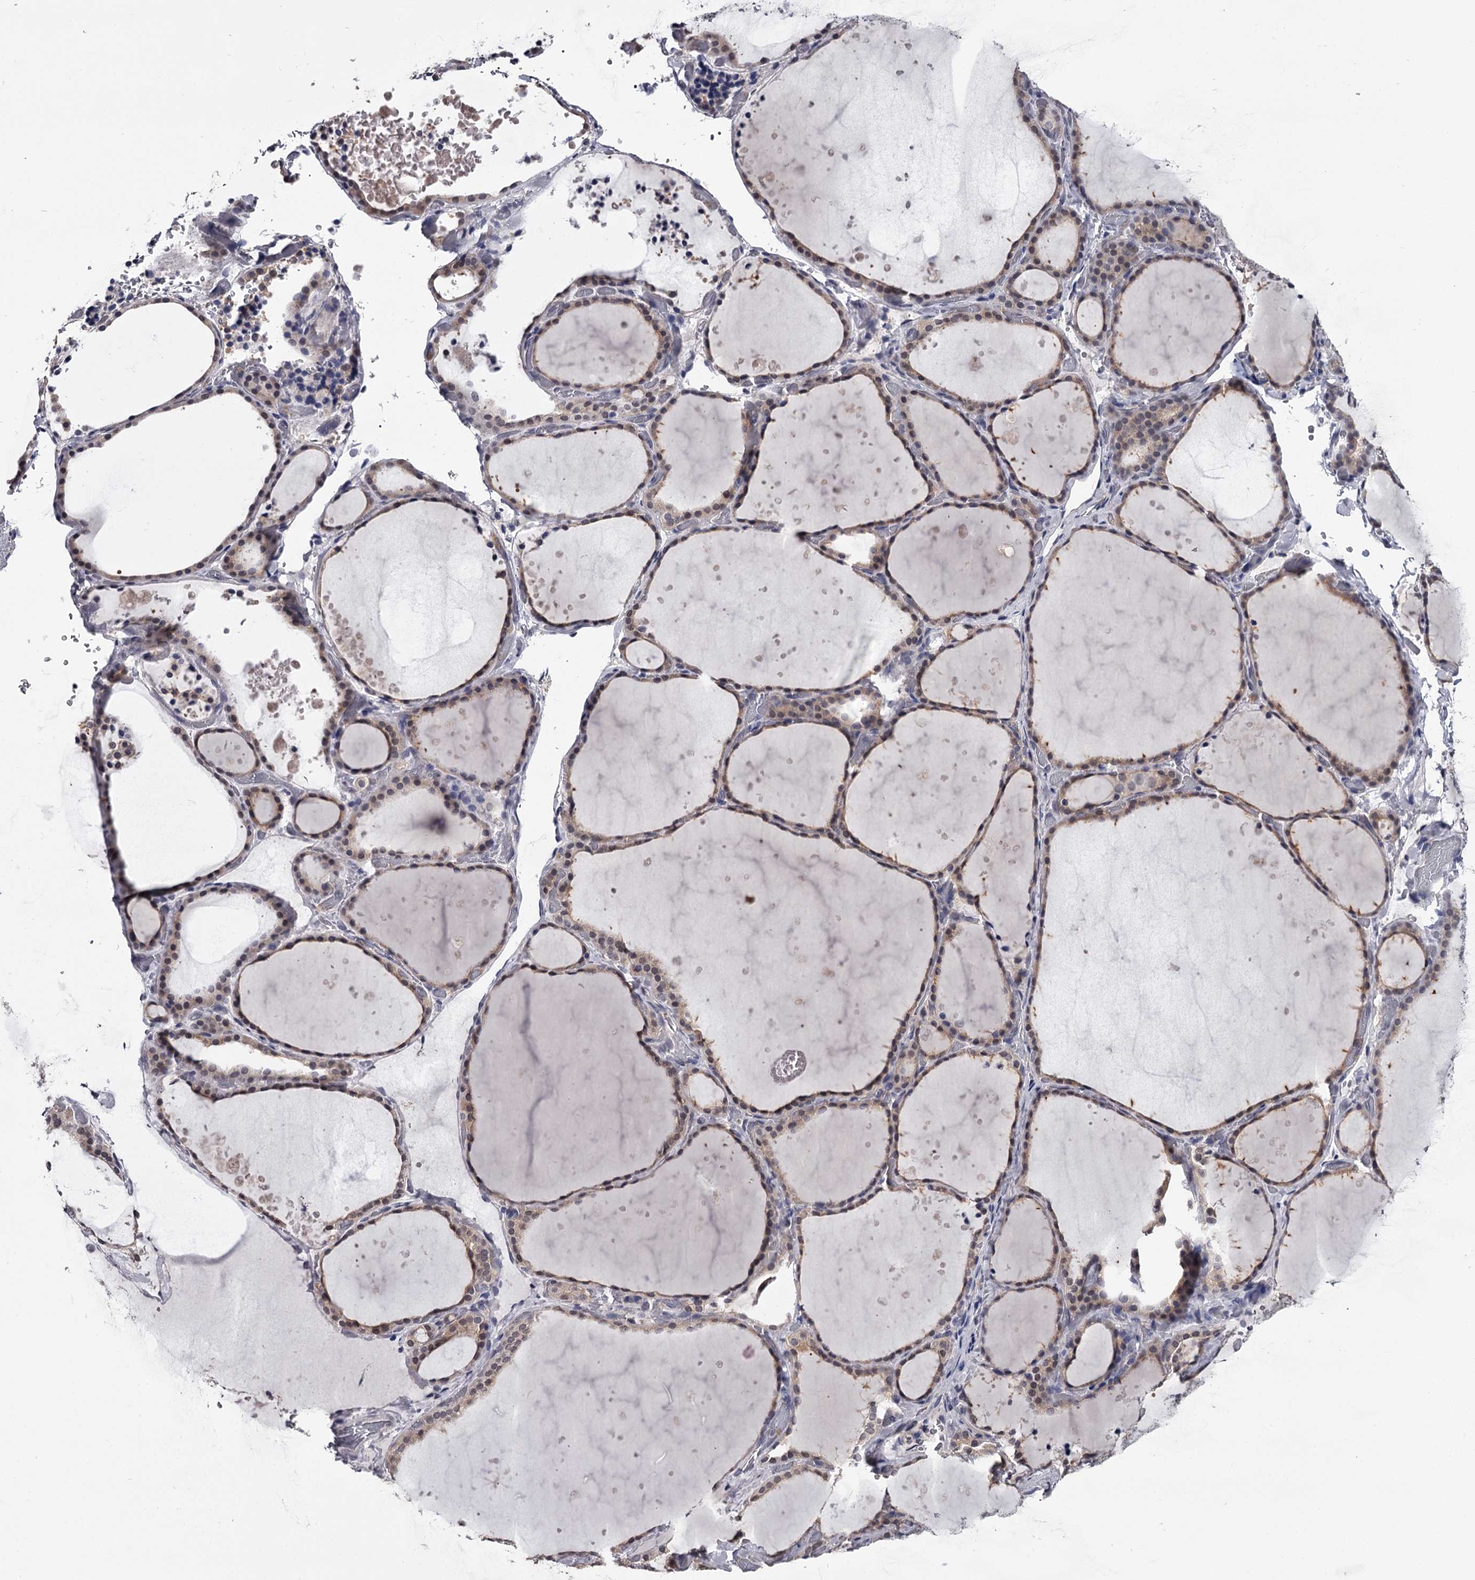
{"staining": {"intensity": "moderate", "quantity": ">75%", "location": "cytoplasmic/membranous,nuclear"}, "tissue": "thyroid gland", "cell_type": "Glandular cells", "image_type": "normal", "snomed": [{"axis": "morphology", "description": "Normal tissue, NOS"}, {"axis": "topography", "description": "Thyroid gland"}], "caption": "Brown immunohistochemical staining in normal thyroid gland demonstrates moderate cytoplasmic/membranous,nuclear expression in about >75% of glandular cells. The staining was performed using DAB to visualize the protein expression in brown, while the nuclei were stained in blue with hematoxylin (Magnification: 20x).", "gene": "GSTO1", "patient": {"sex": "female", "age": 44}}